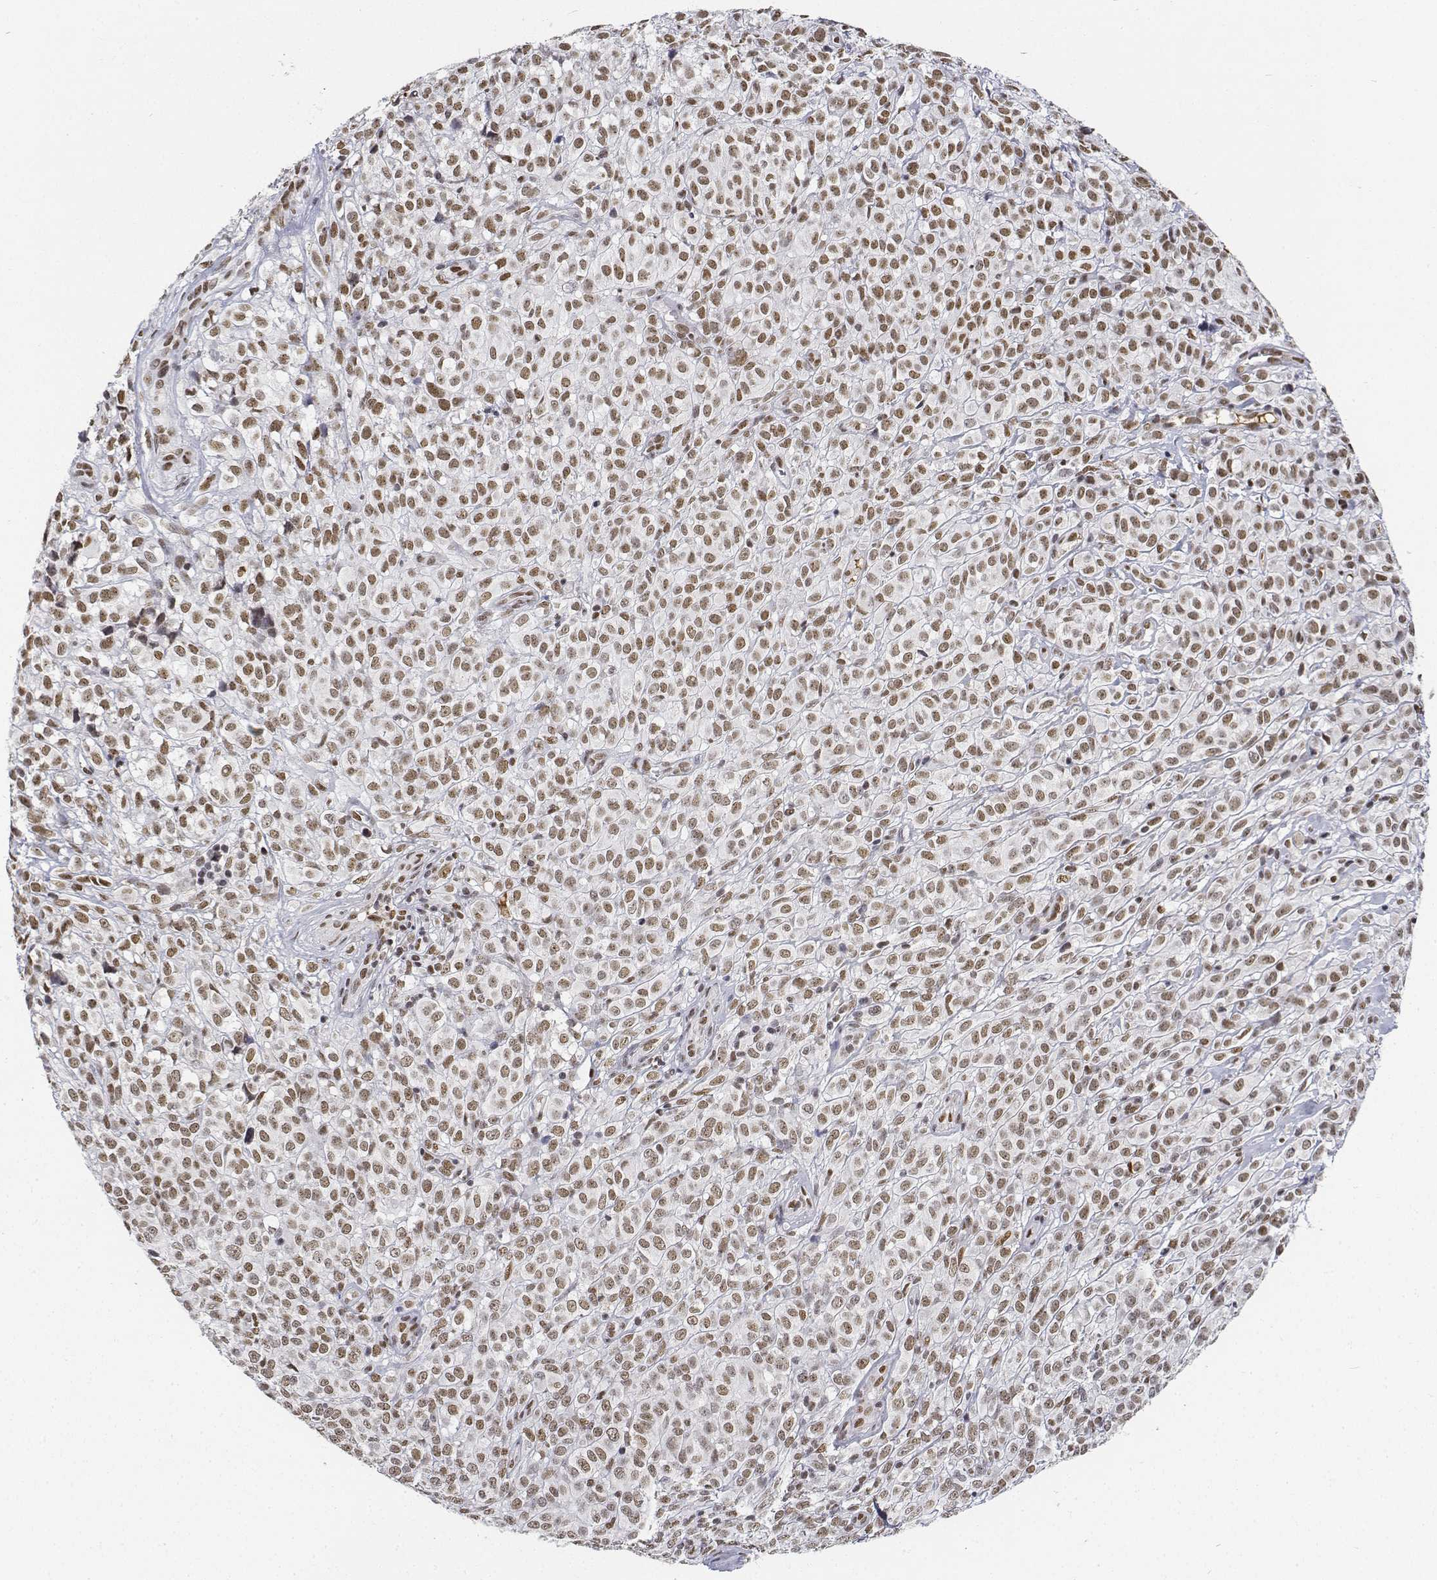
{"staining": {"intensity": "moderate", "quantity": ">75%", "location": "nuclear"}, "tissue": "melanoma", "cell_type": "Tumor cells", "image_type": "cancer", "snomed": [{"axis": "morphology", "description": "Malignant melanoma, NOS"}, {"axis": "topography", "description": "Skin"}], "caption": "DAB immunohistochemical staining of melanoma reveals moderate nuclear protein positivity in about >75% of tumor cells. (Brightfield microscopy of DAB IHC at high magnification).", "gene": "ATRX", "patient": {"sex": "male", "age": 85}}